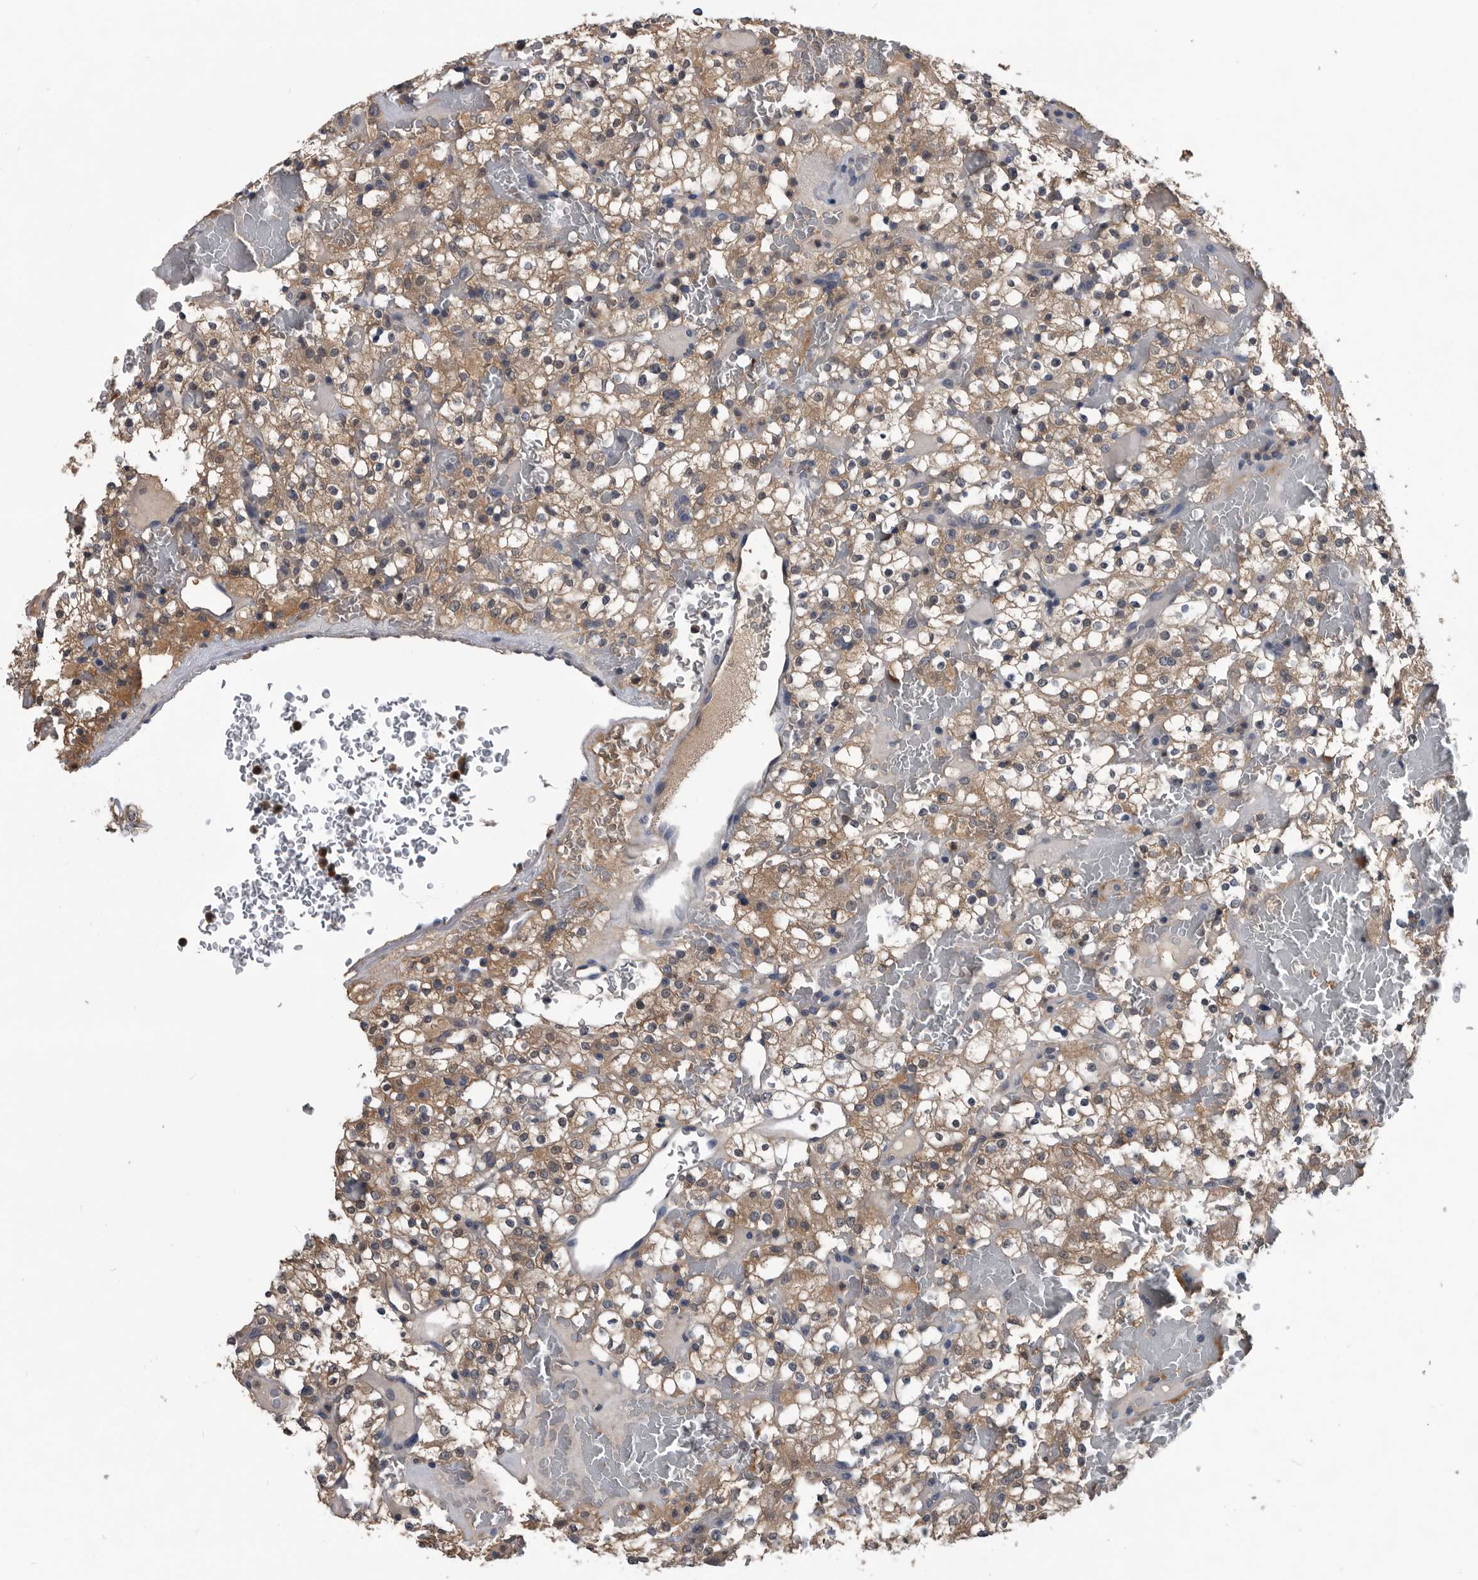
{"staining": {"intensity": "weak", "quantity": ">75%", "location": "cytoplasmic/membranous"}, "tissue": "renal cancer", "cell_type": "Tumor cells", "image_type": "cancer", "snomed": [{"axis": "morphology", "description": "Normal tissue, NOS"}, {"axis": "morphology", "description": "Adenocarcinoma, NOS"}, {"axis": "topography", "description": "Kidney"}], "caption": "Immunohistochemical staining of adenocarcinoma (renal) demonstrates low levels of weak cytoplasmic/membranous protein expression in approximately >75% of tumor cells.", "gene": "PDXK", "patient": {"sex": "female", "age": 72}}